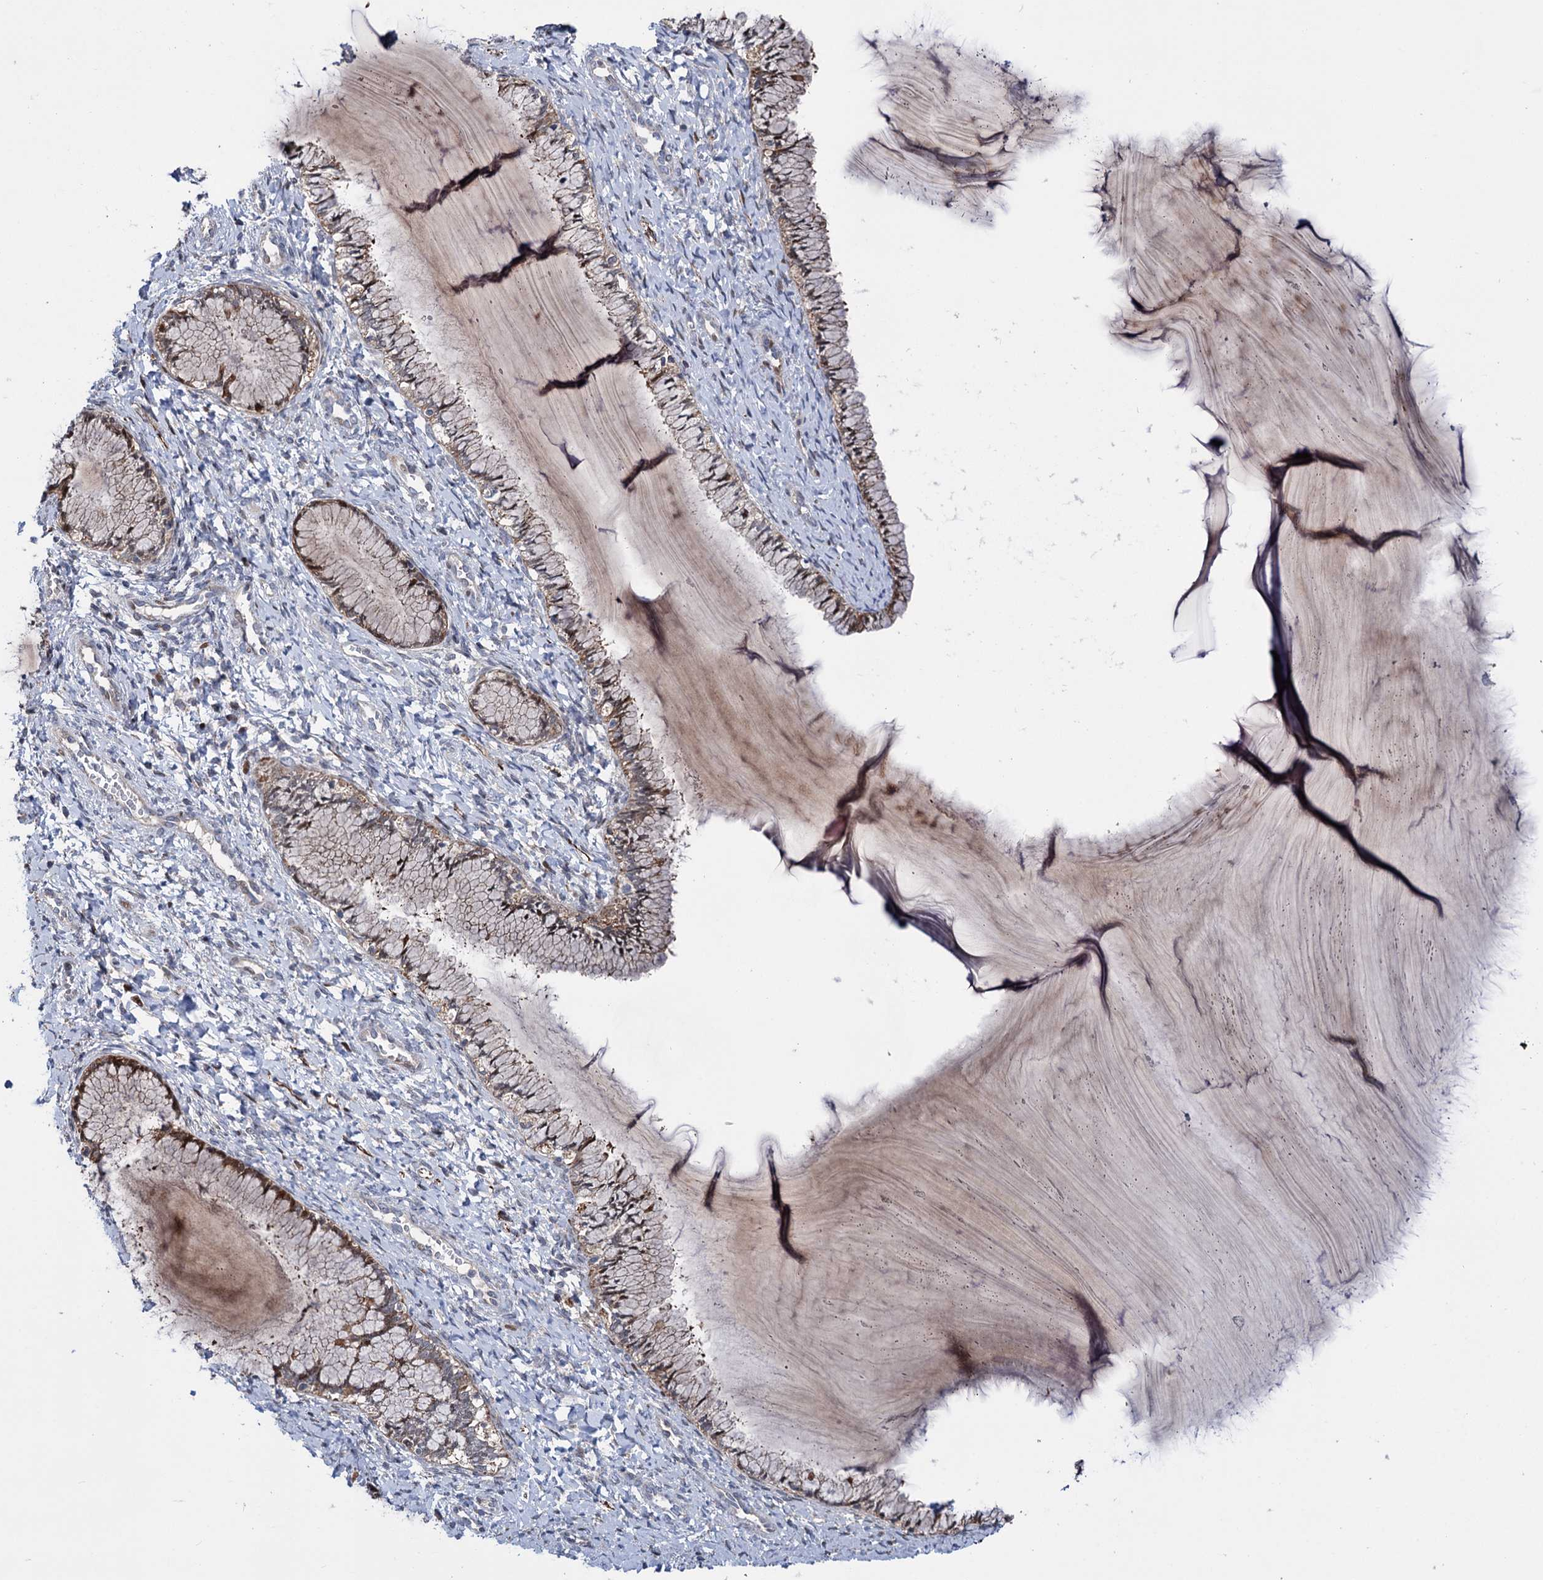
{"staining": {"intensity": "moderate", "quantity": "<25%", "location": "cytoplasmic/membranous"}, "tissue": "cervix", "cell_type": "Glandular cells", "image_type": "normal", "snomed": [{"axis": "morphology", "description": "Normal tissue, NOS"}, {"axis": "morphology", "description": "Adenocarcinoma, NOS"}, {"axis": "topography", "description": "Cervix"}], "caption": "Cervix stained with IHC displays moderate cytoplasmic/membranous positivity in approximately <25% of glandular cells.", "gene": "UBR1", "patient": {"sex": "female", "age": 29}}